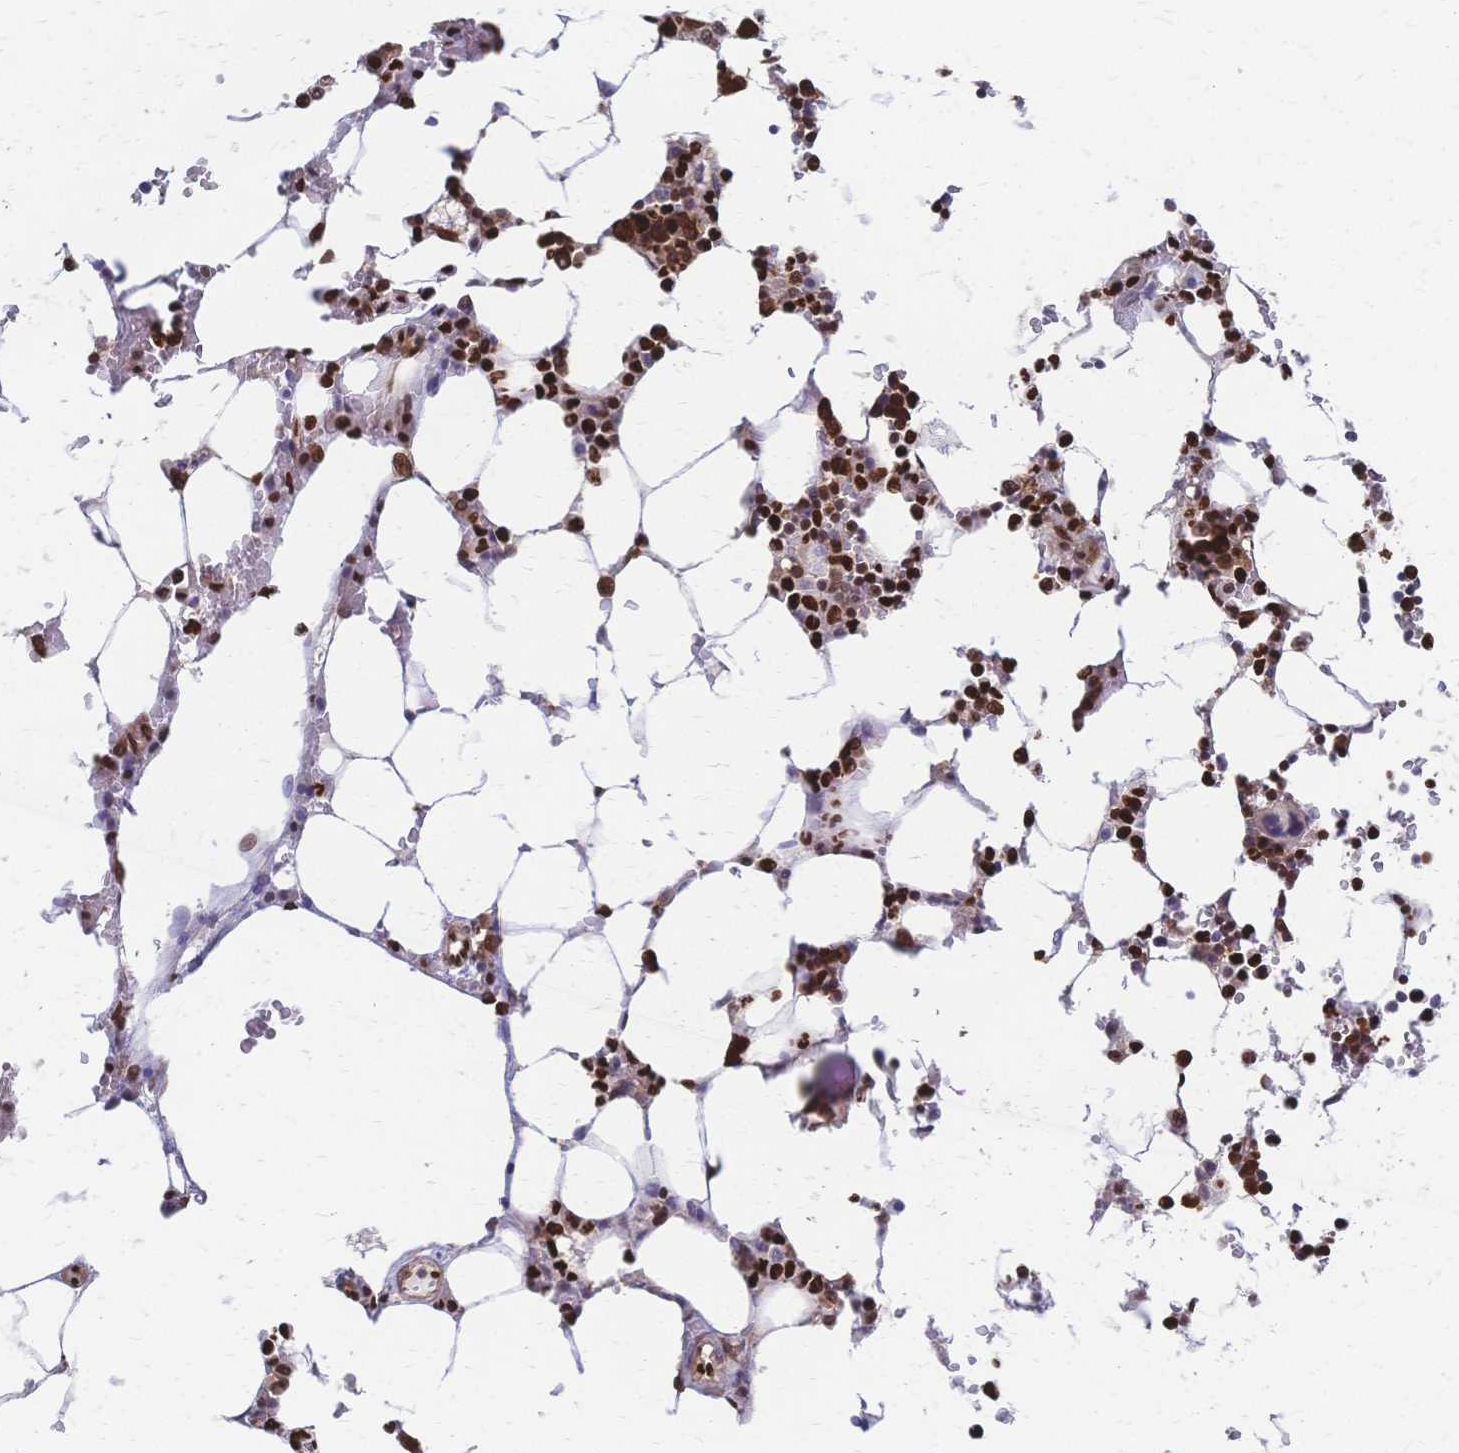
{"staining": {"intensity": "strong", "quantity": ">75%", "location": "nuclear"}, "tissue": "bone marrow", "cell_type": "Hematopoietic cells", "image_type": "normal", "snomed": [{"axis": "morphology", "description": "Normal tissue, NOS"}, {"axis": "topography", "description": "Bone marrow"}], "caption": "A histopathology image of human bone marrow stained for a protein reveals strong nuclear brown staining in hematopoietic cells.", "gene": "HDGF", "patient": {"sex": "male", "age": 64}}